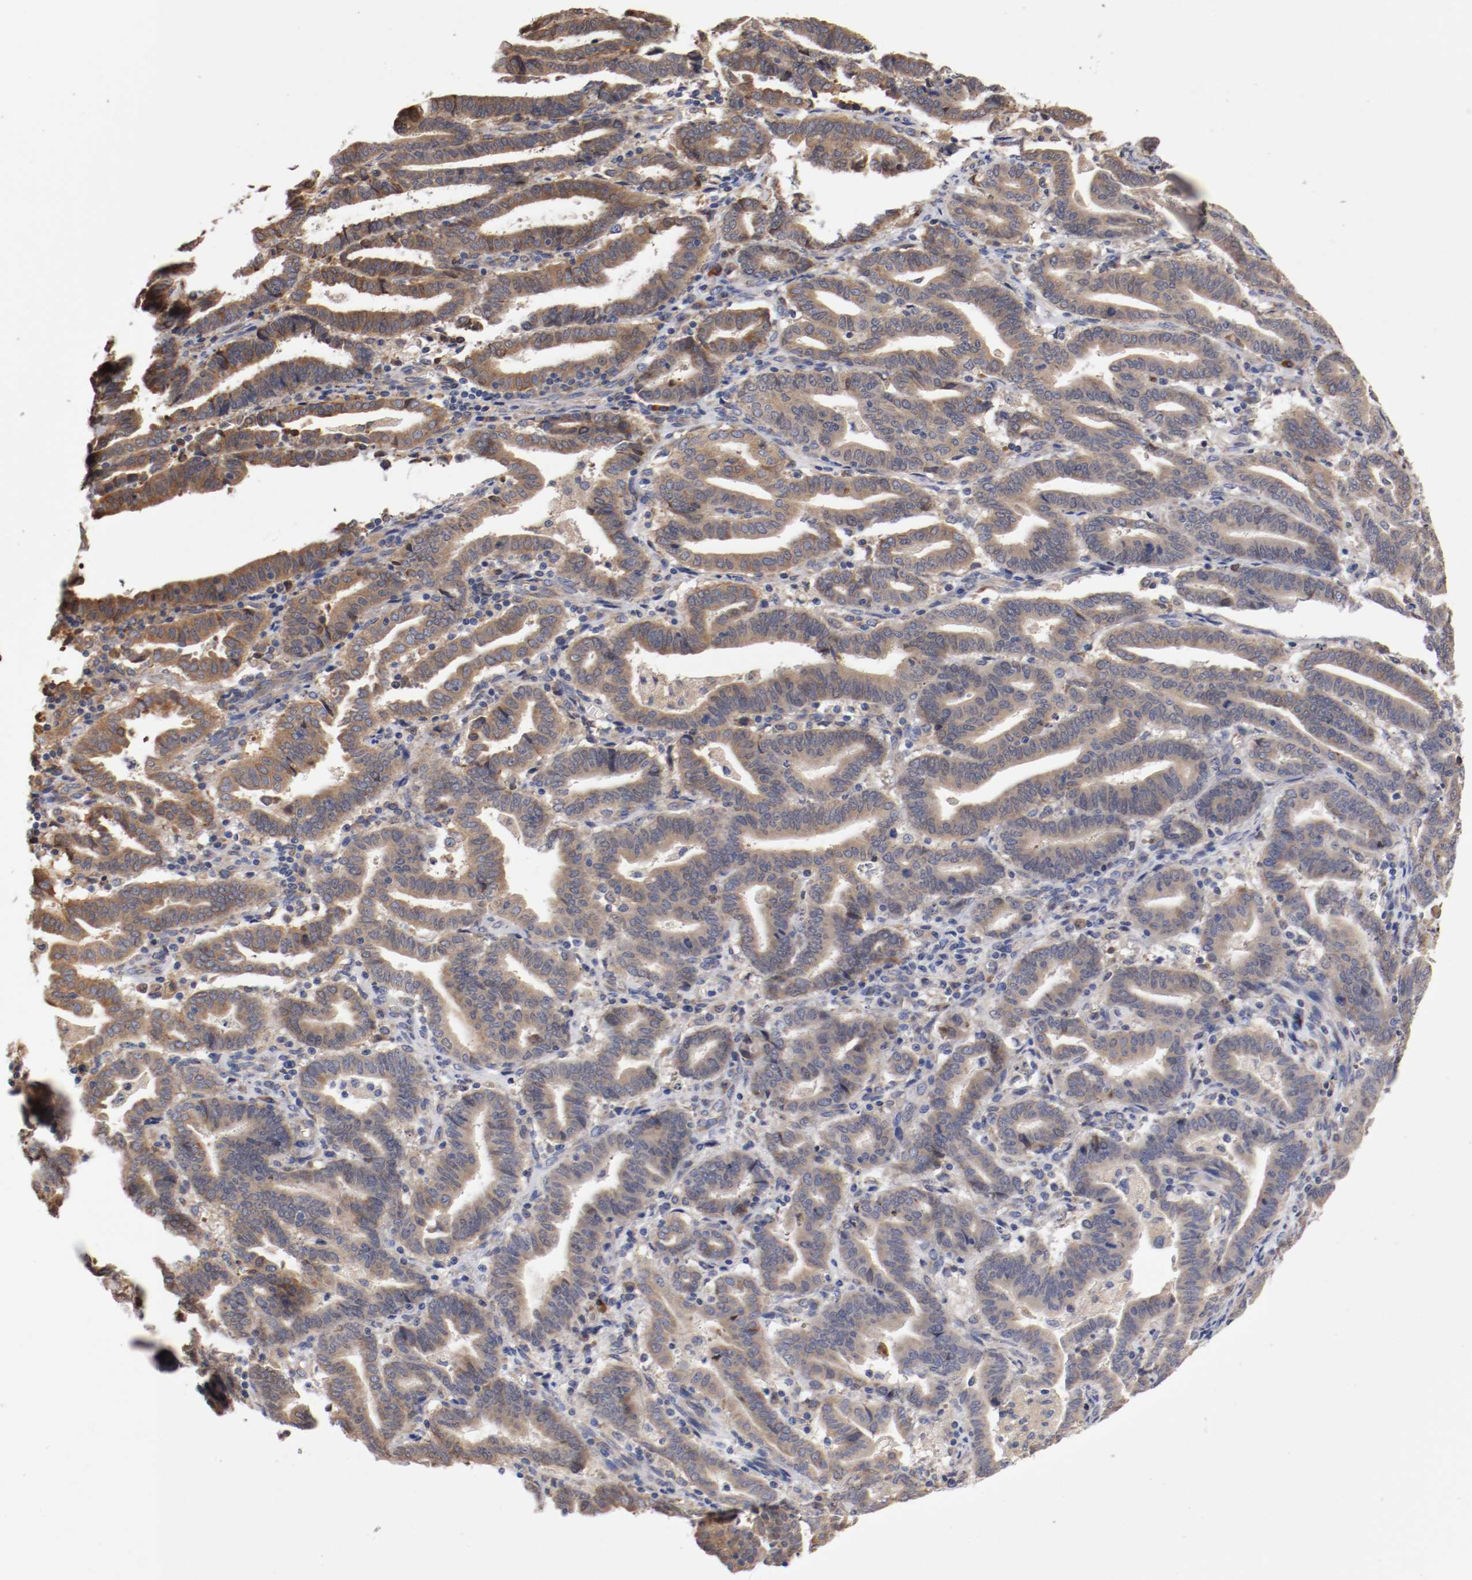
{"staining": {"intensity": "weak", "quantity": ">75%", "location": "cytoplasmic/membranous"}, "tissue": "endometrial cancer", "cell_type": "Tumor cells", "image_type": "cancer", "snomed": [{"axis": "morphology", "description": "Adenocarcinoma, NOS"}, {"axis": "topography", "description": "Uterus"}], "caption": "A photomicrograph of endometrial adenocarcinoma stained for a protein shows weak cytoplasmic/membranous brown staining in tumor cells.", "gene": "TNFSF13", "patient": {"sex": "female", "age": 83}}